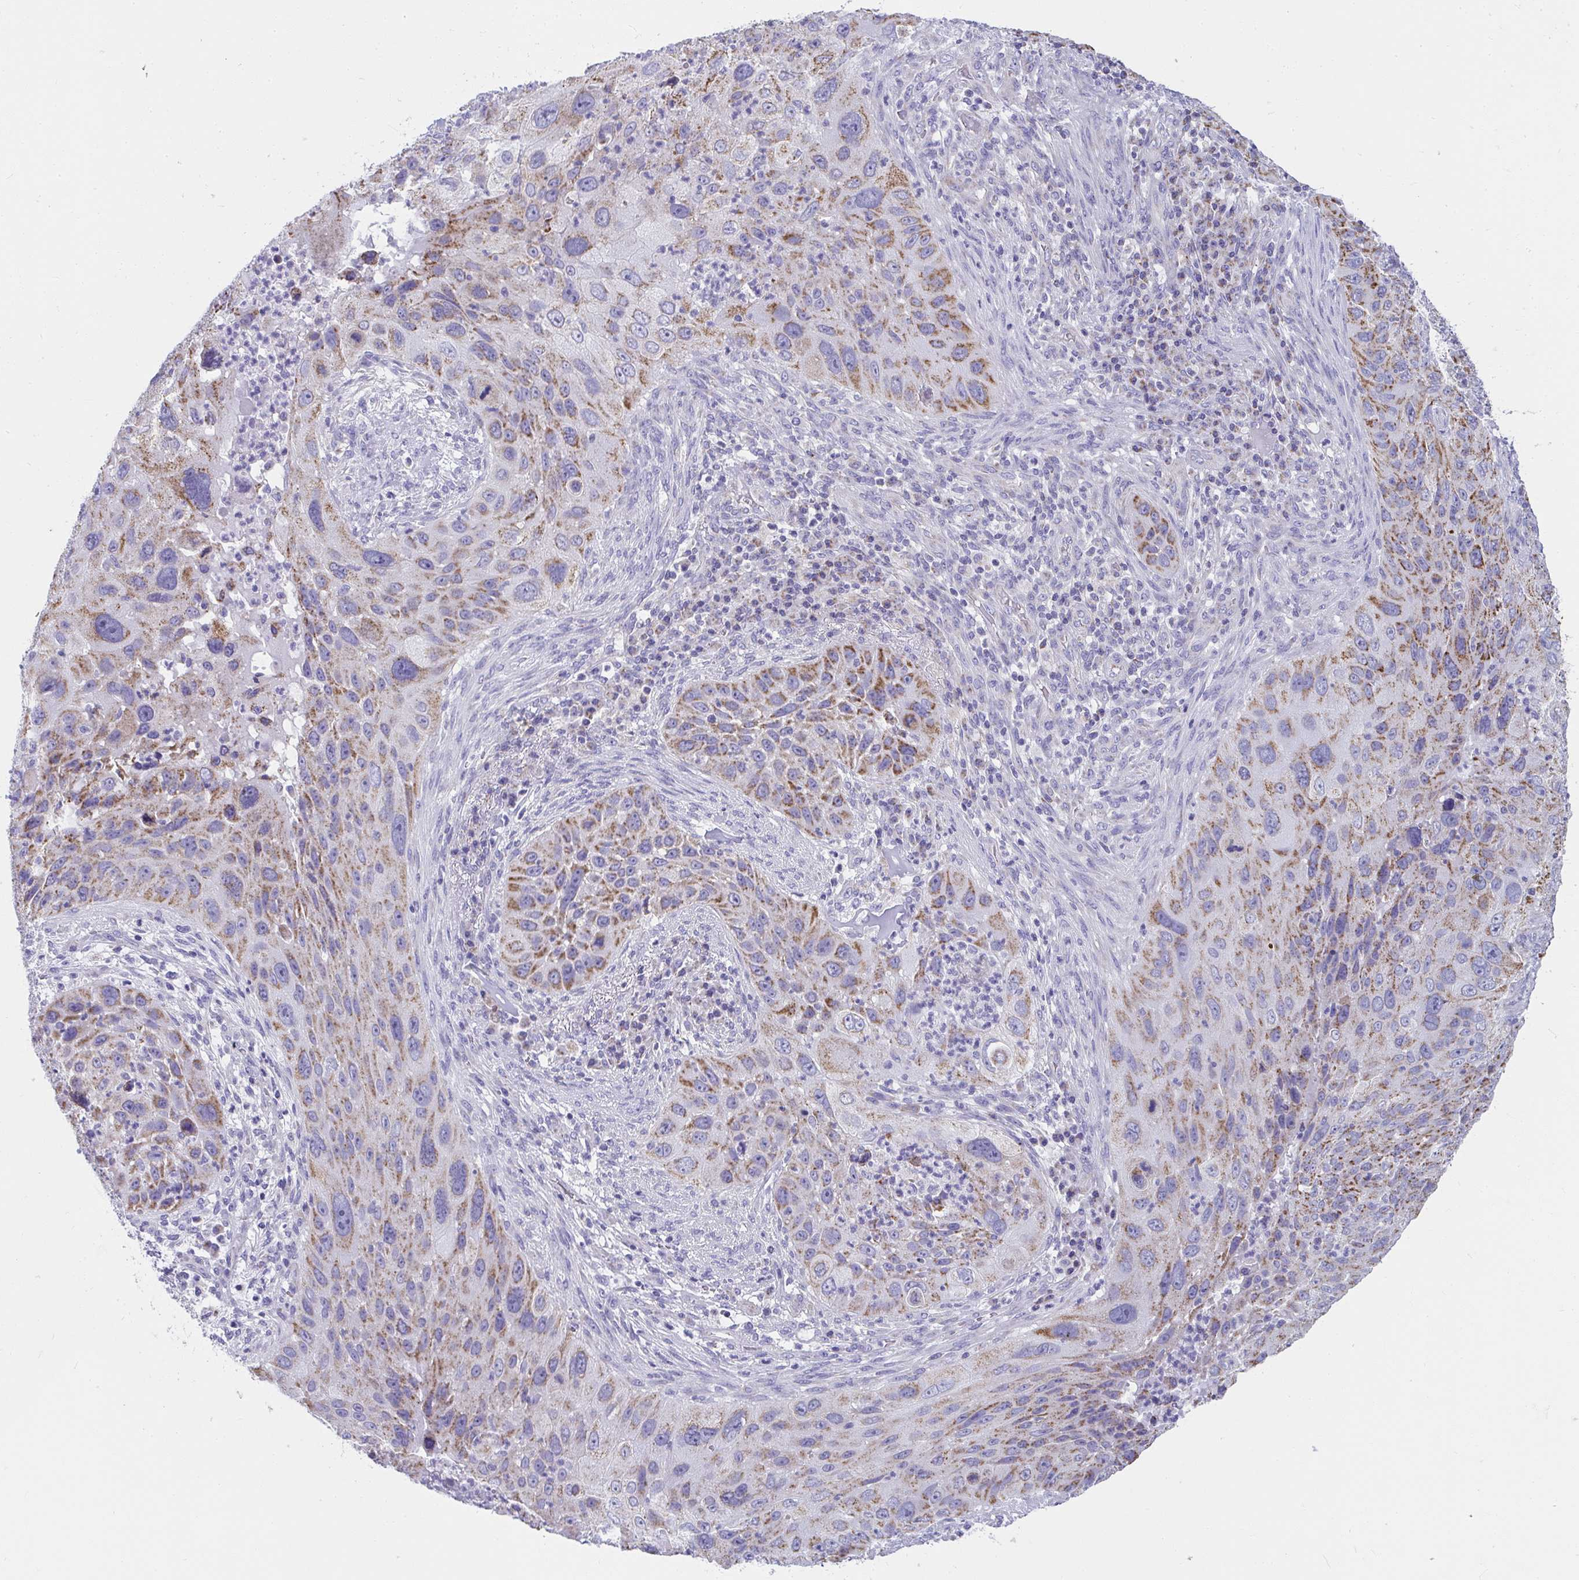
{"staining": {"intensity": "moderate", "quantity": "25%-75%", "location": "cytoplasmic/membranous"}, "tissue": "lung cancer", "cell_type": "Tumor cells", "image_type": "cancer", "snomed": [{"axis": "morphology", "description": "Squamous cell carcinoma, NOS"}, {"axis": "topography", "description": "Lung"}], "caption": "Immunohistochemistry image of neoplastic tissue: human lung cancer stained using IHC shows medium levels of moderate protein expression localized specifically in the cytoplasmic/membranous of tumor cells, appearing as a cytoplasmic/membranous brown color.", "gene": "SLC6A1", "patient": {"sex": "male", "age": 63}}